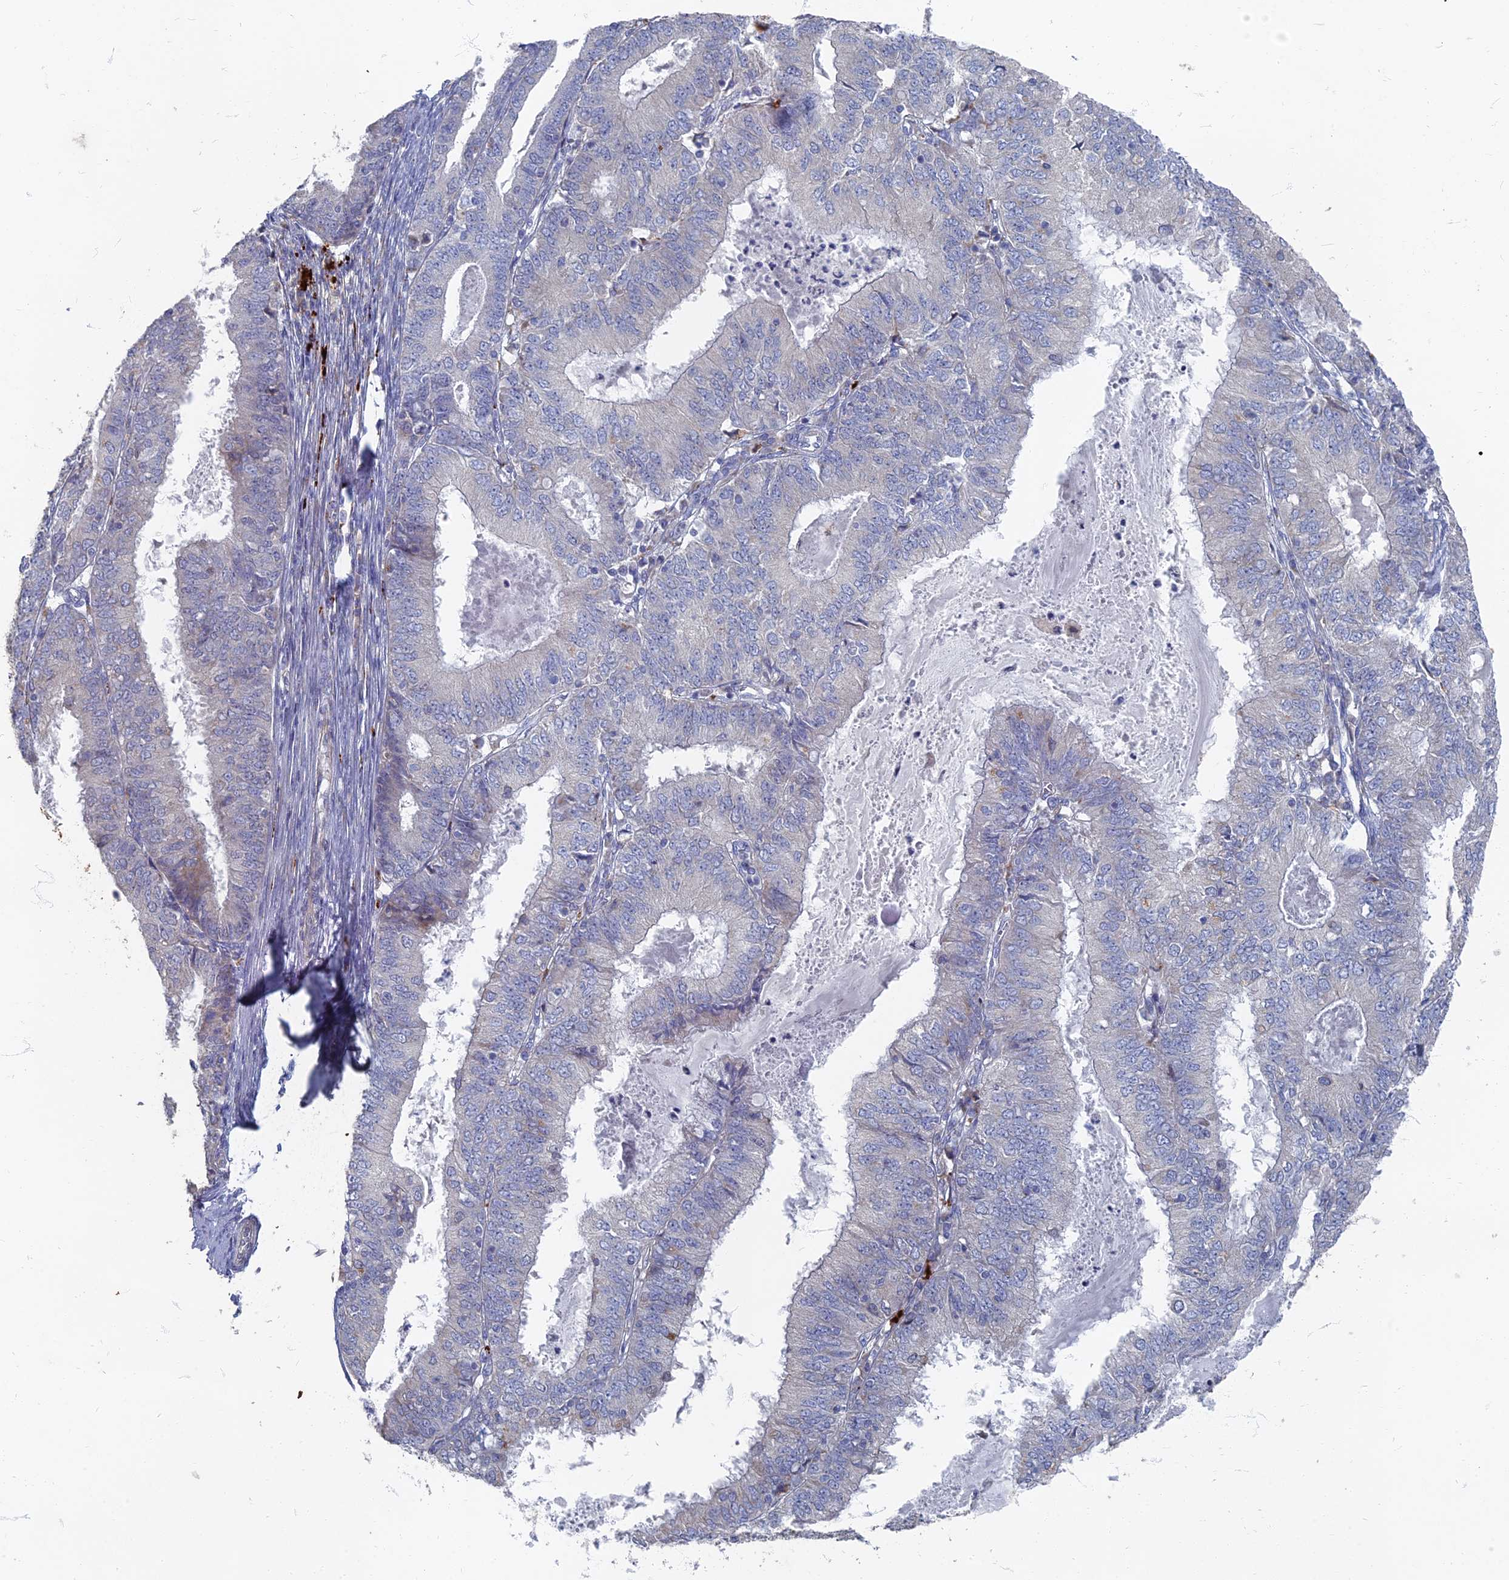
{"staining": {"intensity": "negative", "quantity": "none", "location": "none"}, "tissue": "endometrial cancer", "cell_type": "Tumor cells", "image_type": "cancer", "snomed": [{"axis": "morphology", "description": "Adenocarcinoma, NOS"}, {"axis": "topography", "description": "Endometrium"}], "caption": "Endometrial adenocarcinoma was stained to show a protein in brown. There is no significant staining in tumor cells.", "gene": "TMEM128", "patient": {"sex": "female", "age": 57}}